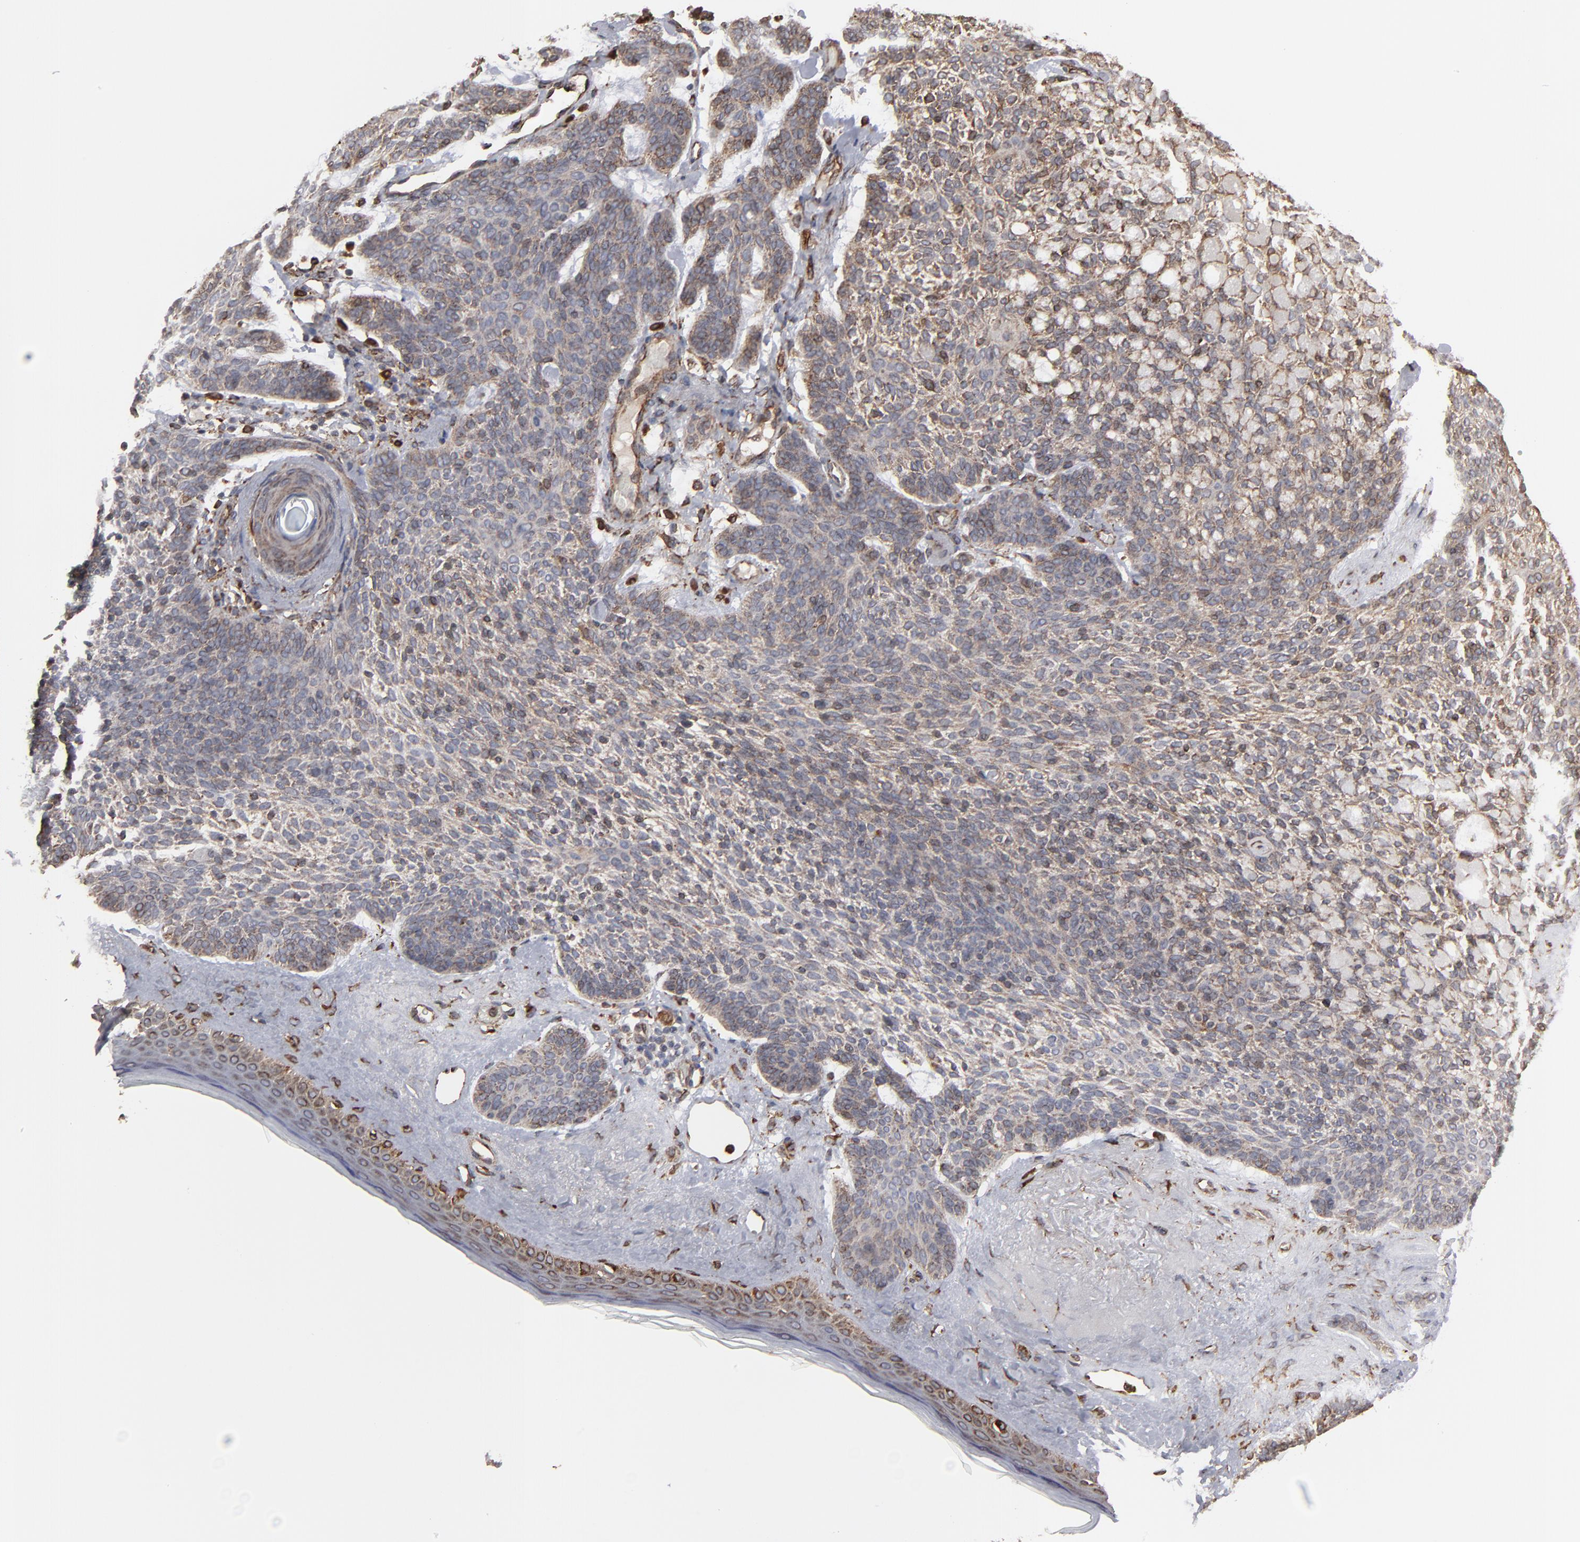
{"staining": {"intensity": "weak", "quantity": ">75%", "location": "cytoplasmic/membranous"}, "tissue": "skin cancer", "cell_type": "Tumor cells", "image_type": "cancer", "snomed": [{"axis": "morphology", "description": "Normal tissue, NOS"}, {"axis": "morphology", "description": "Basal cell carcinoma"}, {"axis": "topography", "description": "Skin"}], "caption": "This micrograph shows IHC staining of human skin cancer (basal cell carcinoma), with low weak cytoplasmic/membranous positivity in approximately >75% of tumor cells.", "gene": "CNIH1", "patient": {"sex": "female", "age": 70}}